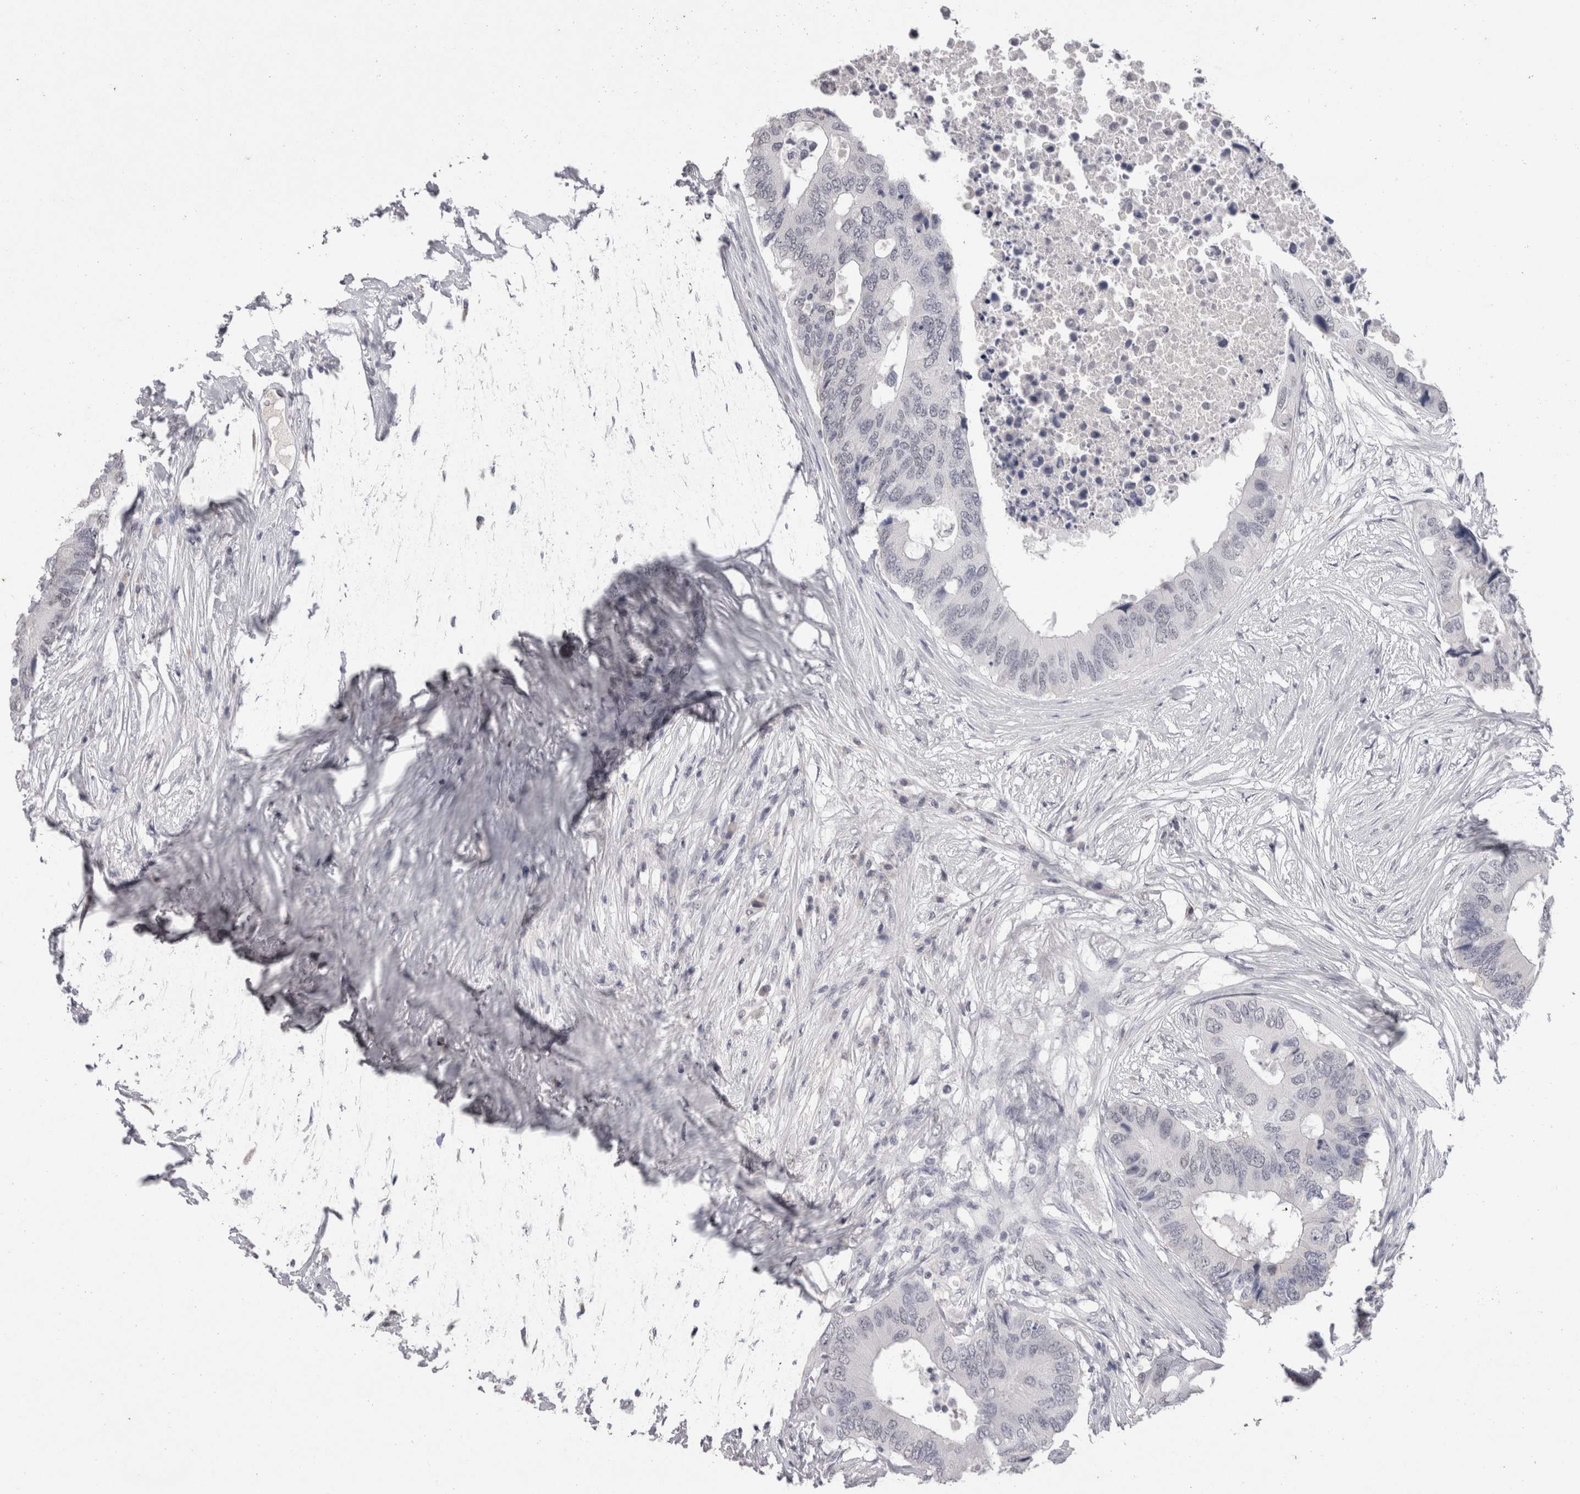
{"staining": {"intensity": "negative", "quantity": "none", "location": "none"}, "tissue": "colorectal cancer", "cell_type": "Tumor cells", "image_type": "cancer", "snomed": [{"axis": "morphology", "description": "Adenocarcinoma, NOS"}, {"axis": "topography", "description": "Colon"}], "caption": "Immunohistochemical staining of colorectal cancer (adenocarcinoma) demonstrates no significant positivity in tumor cells.", "gene": "DDX17", "patient": {"sex": "male", "age": 71}}